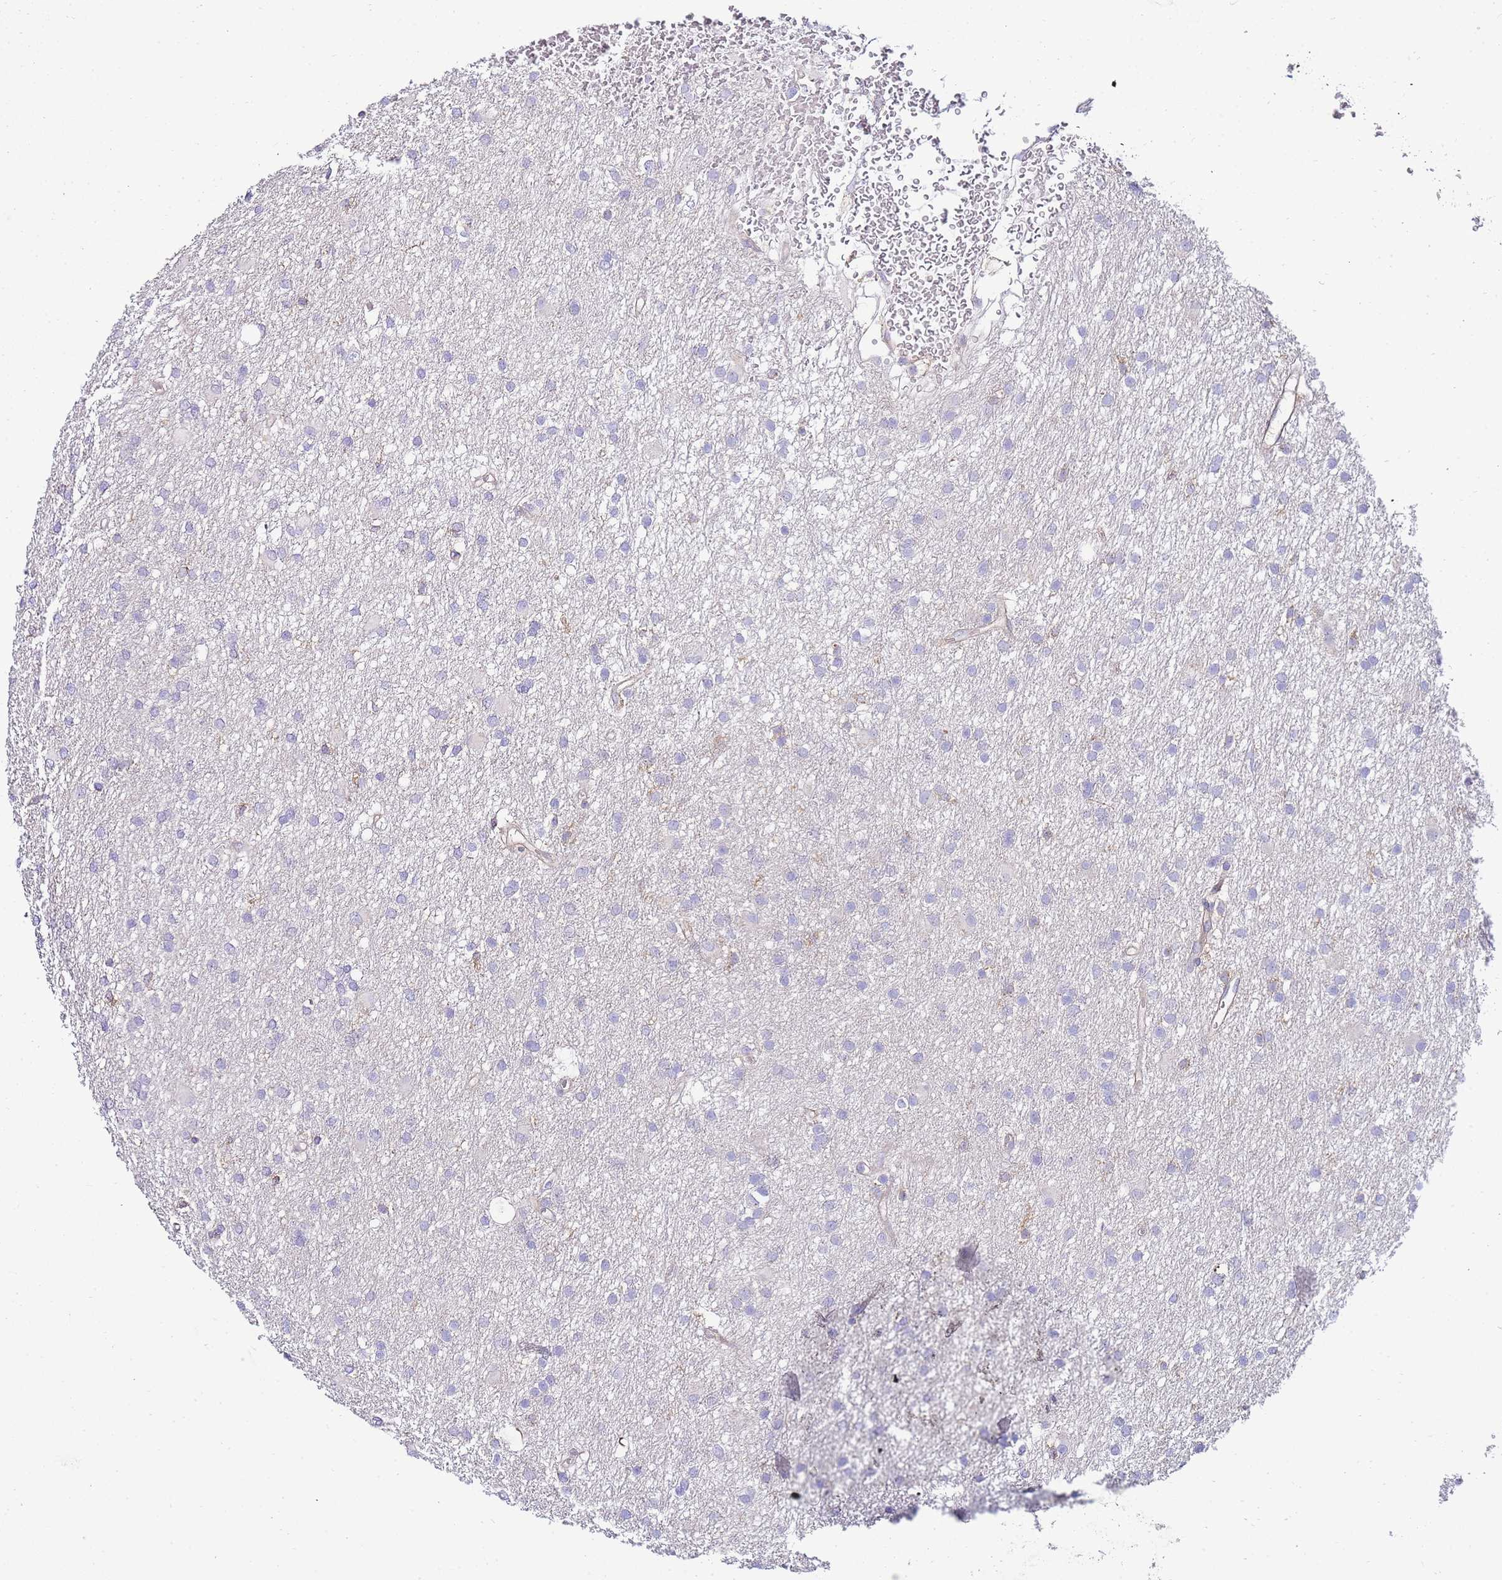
{"staining": {"intensity": "negative", "quantity": "none", "location": "none"}, "tissue": "glioma", "cell_type": "Tumor cells", "image_type": "cancer", "snomed": [{"axis": "morphology", "description": "Glioma, malignant, High grade"}, {"axis": "topography", "description": "Brain"}], "caption": "Human glioma stained for a protein using immunohistochemistry (IHC) exhibits no expression in tumor cells.", "gene": "FBN3", "patient": {"sex": "male", "age": 77}}